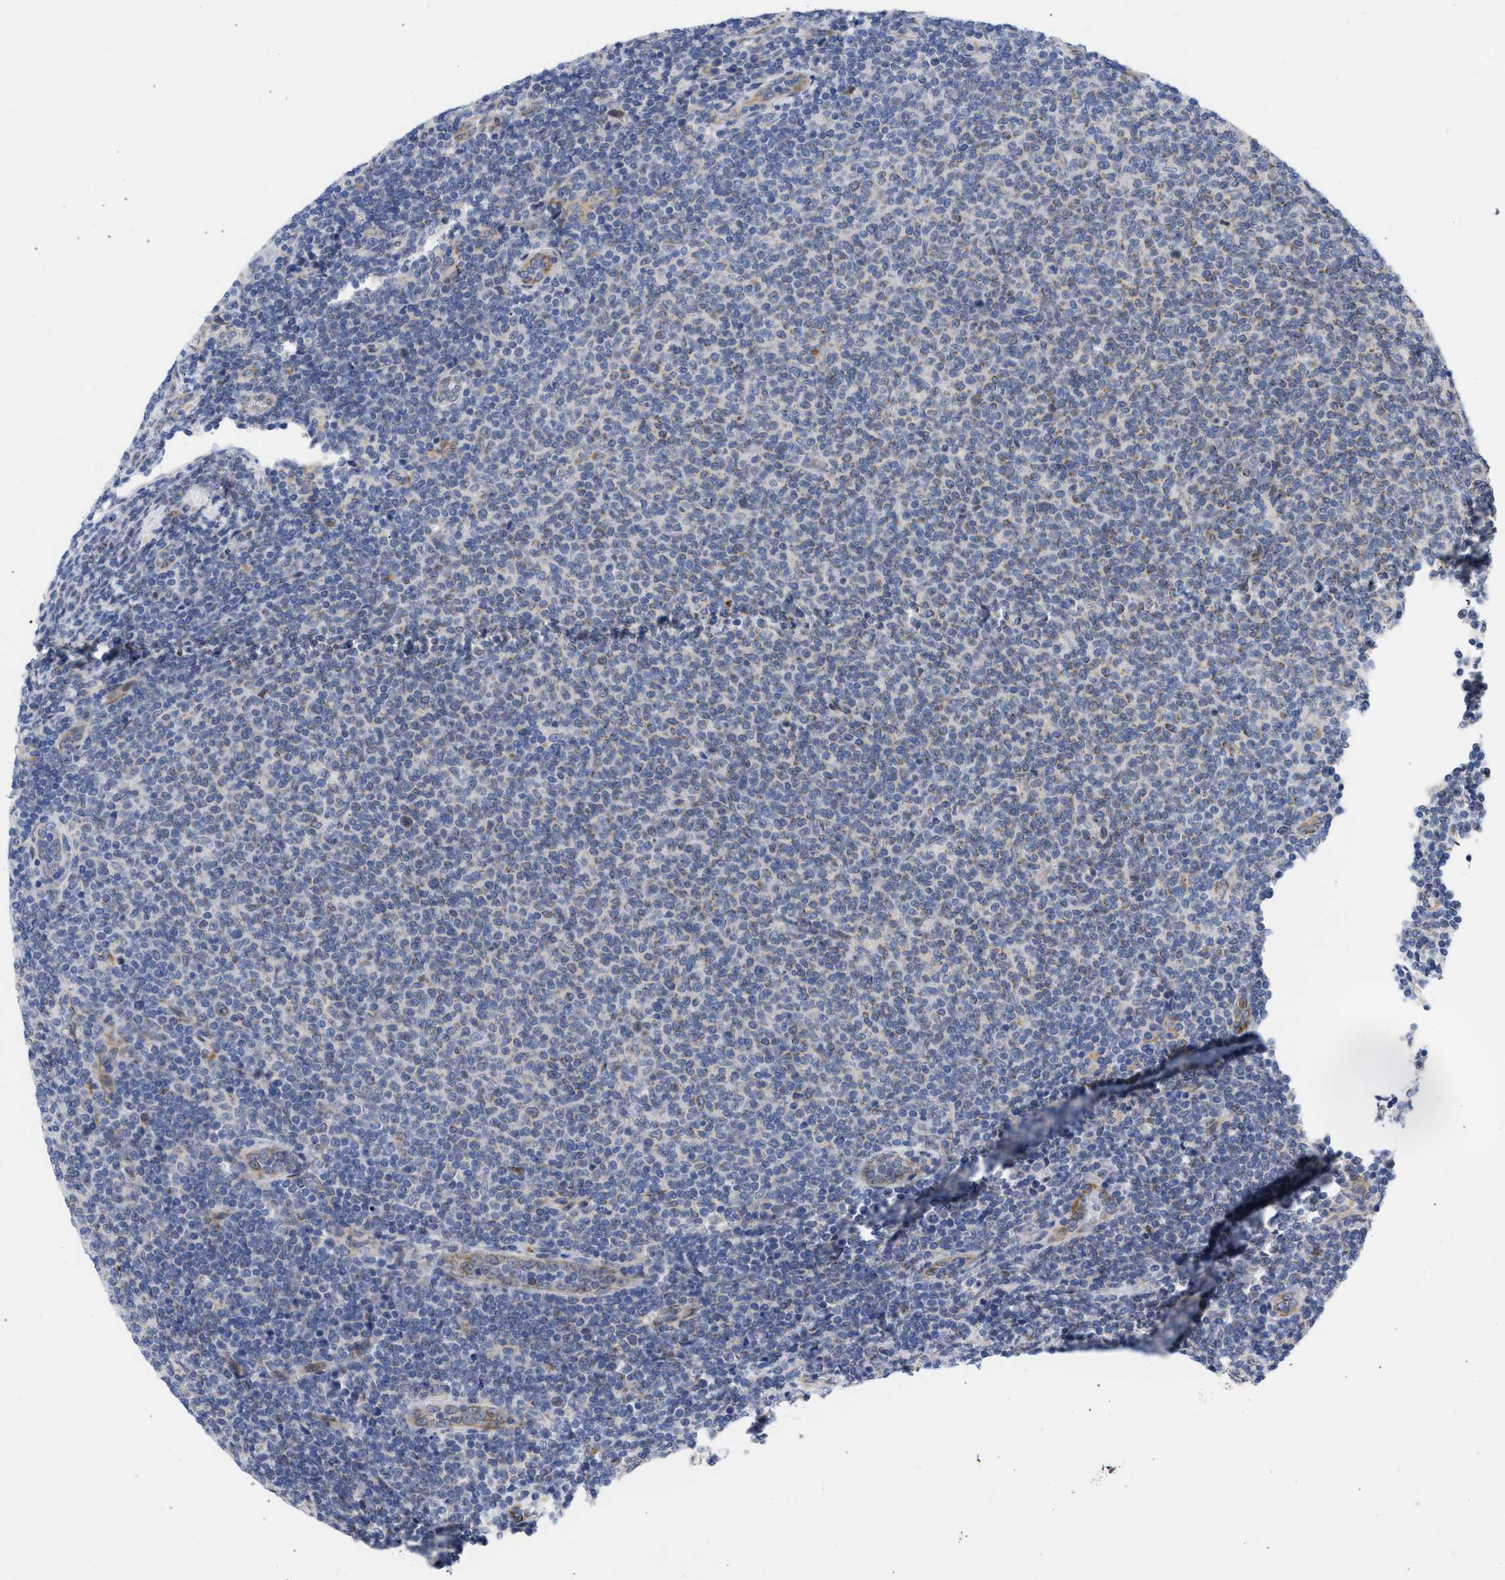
{"staining": {"intensity": "weak", "quantity": "<25%", "location": "cytoplasmic/membranous,nuclear"}, "tissue": "lymphoma", "cell_type": "Tumor cells", "image_type": "cancer", "snomed": [{"axis": "morphology", "description": "Malignant lymphoma, non-Hodgkin's type, Low grade"}, {"axis": "topography", "description": "Lymph node"}], "caption": "Histopathology image shows no protein staining in tumor cells of malignant lymphoma, non-Hodgkin's type (low-grade) tissue.", "gene": "NUP35", "patient": {"sex": "male", "age": 66}}